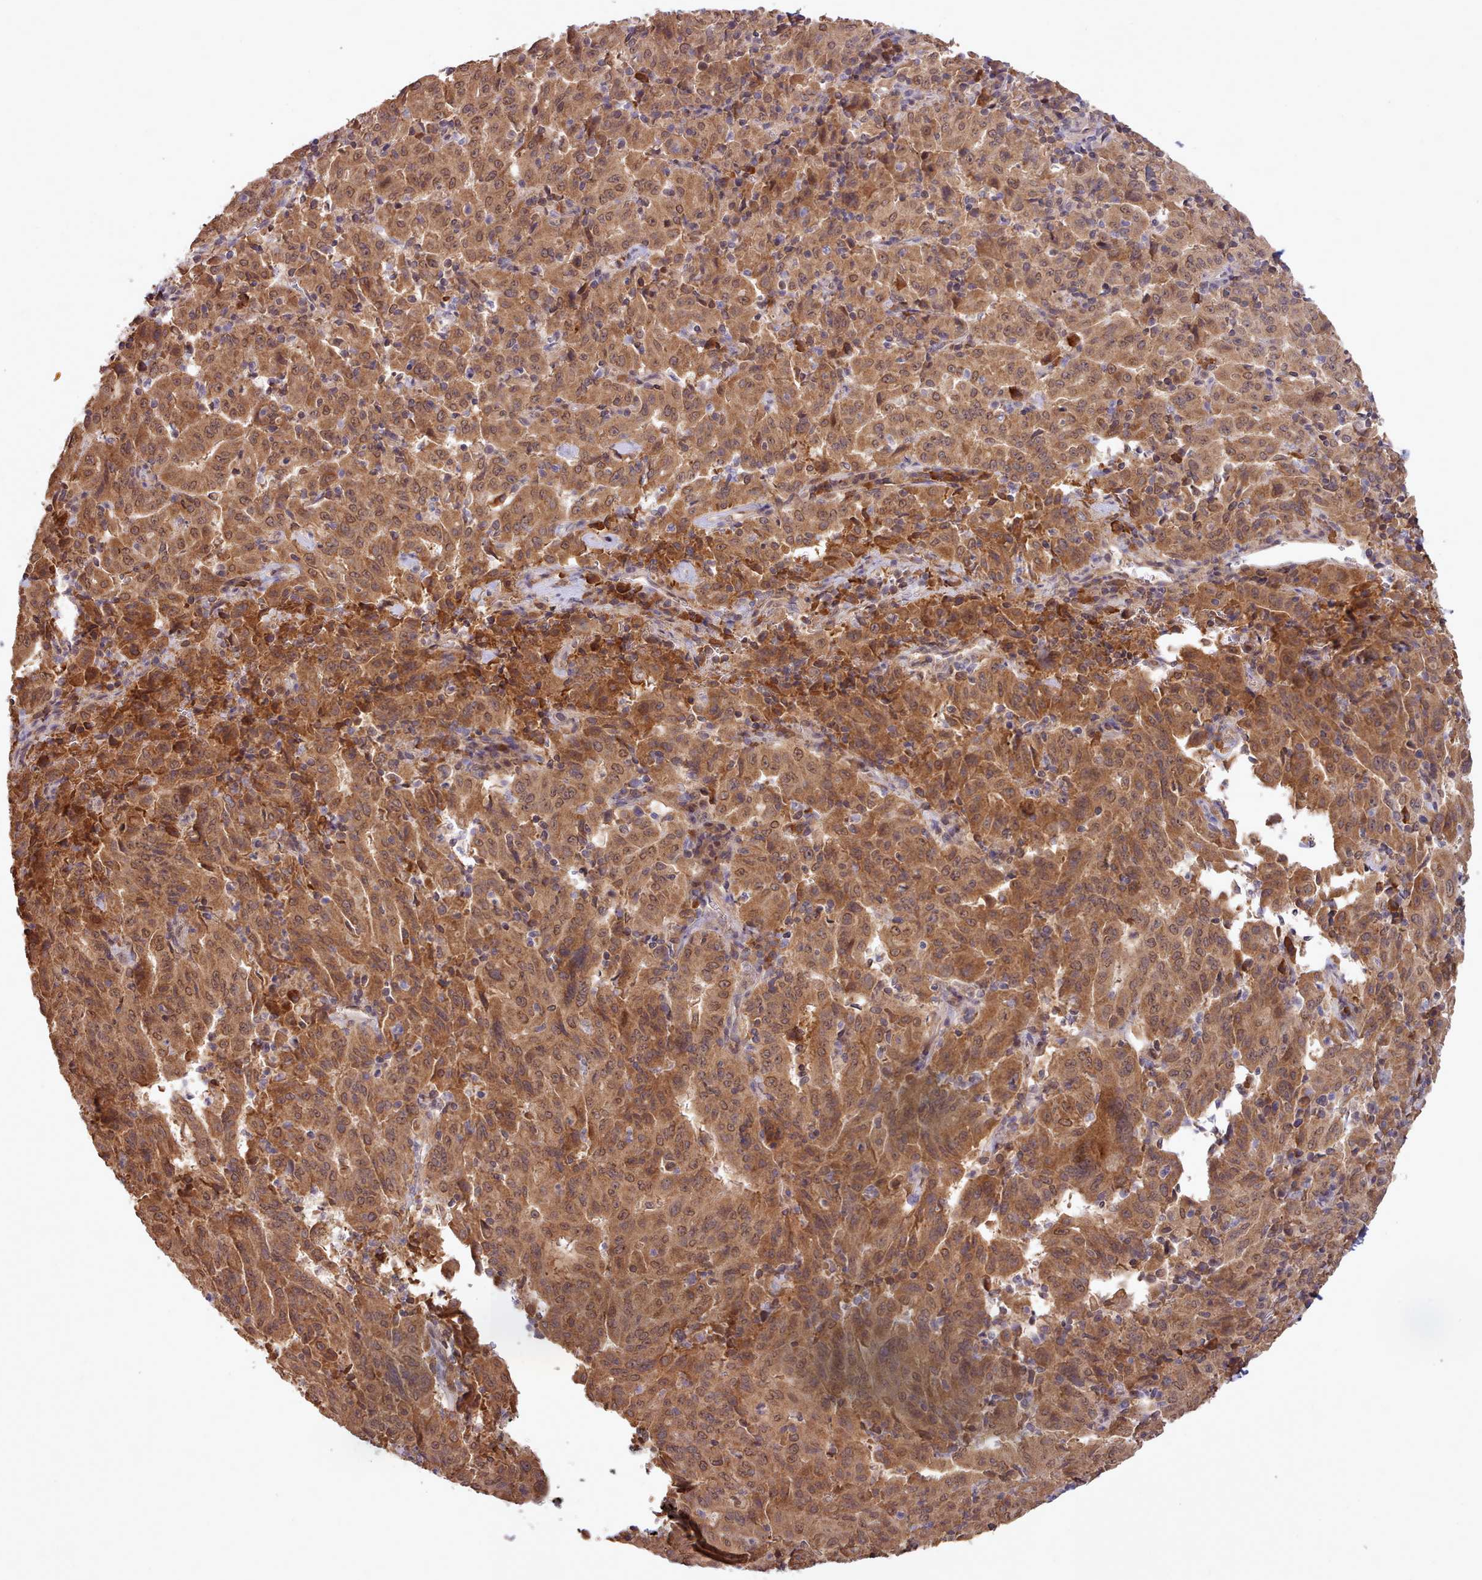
{"staining": {"intensity": "moderate", "quantity": ">75%", "location": "cytoplasmic/membranous,nuclear"}, "tissue": "pancreatic cancer", "cell_type": "Tumor cells", "image_type": "cancer", "snomed": [{"axis": "morphology", "description": "Adenocarcinoma, NOS"}, {"axis": "topography", "description": "Pancreas"}], "caption": "This photomicrograph reveals immunohistochemistry (IHC) staining of human pancreatic cancer, with medium moderate cytoplasmic/membranous and nuclear expression in approximately >75% of tumor cells.", "gene": "PIP4P1", "patient": {"sex": "male", "age": 63}}